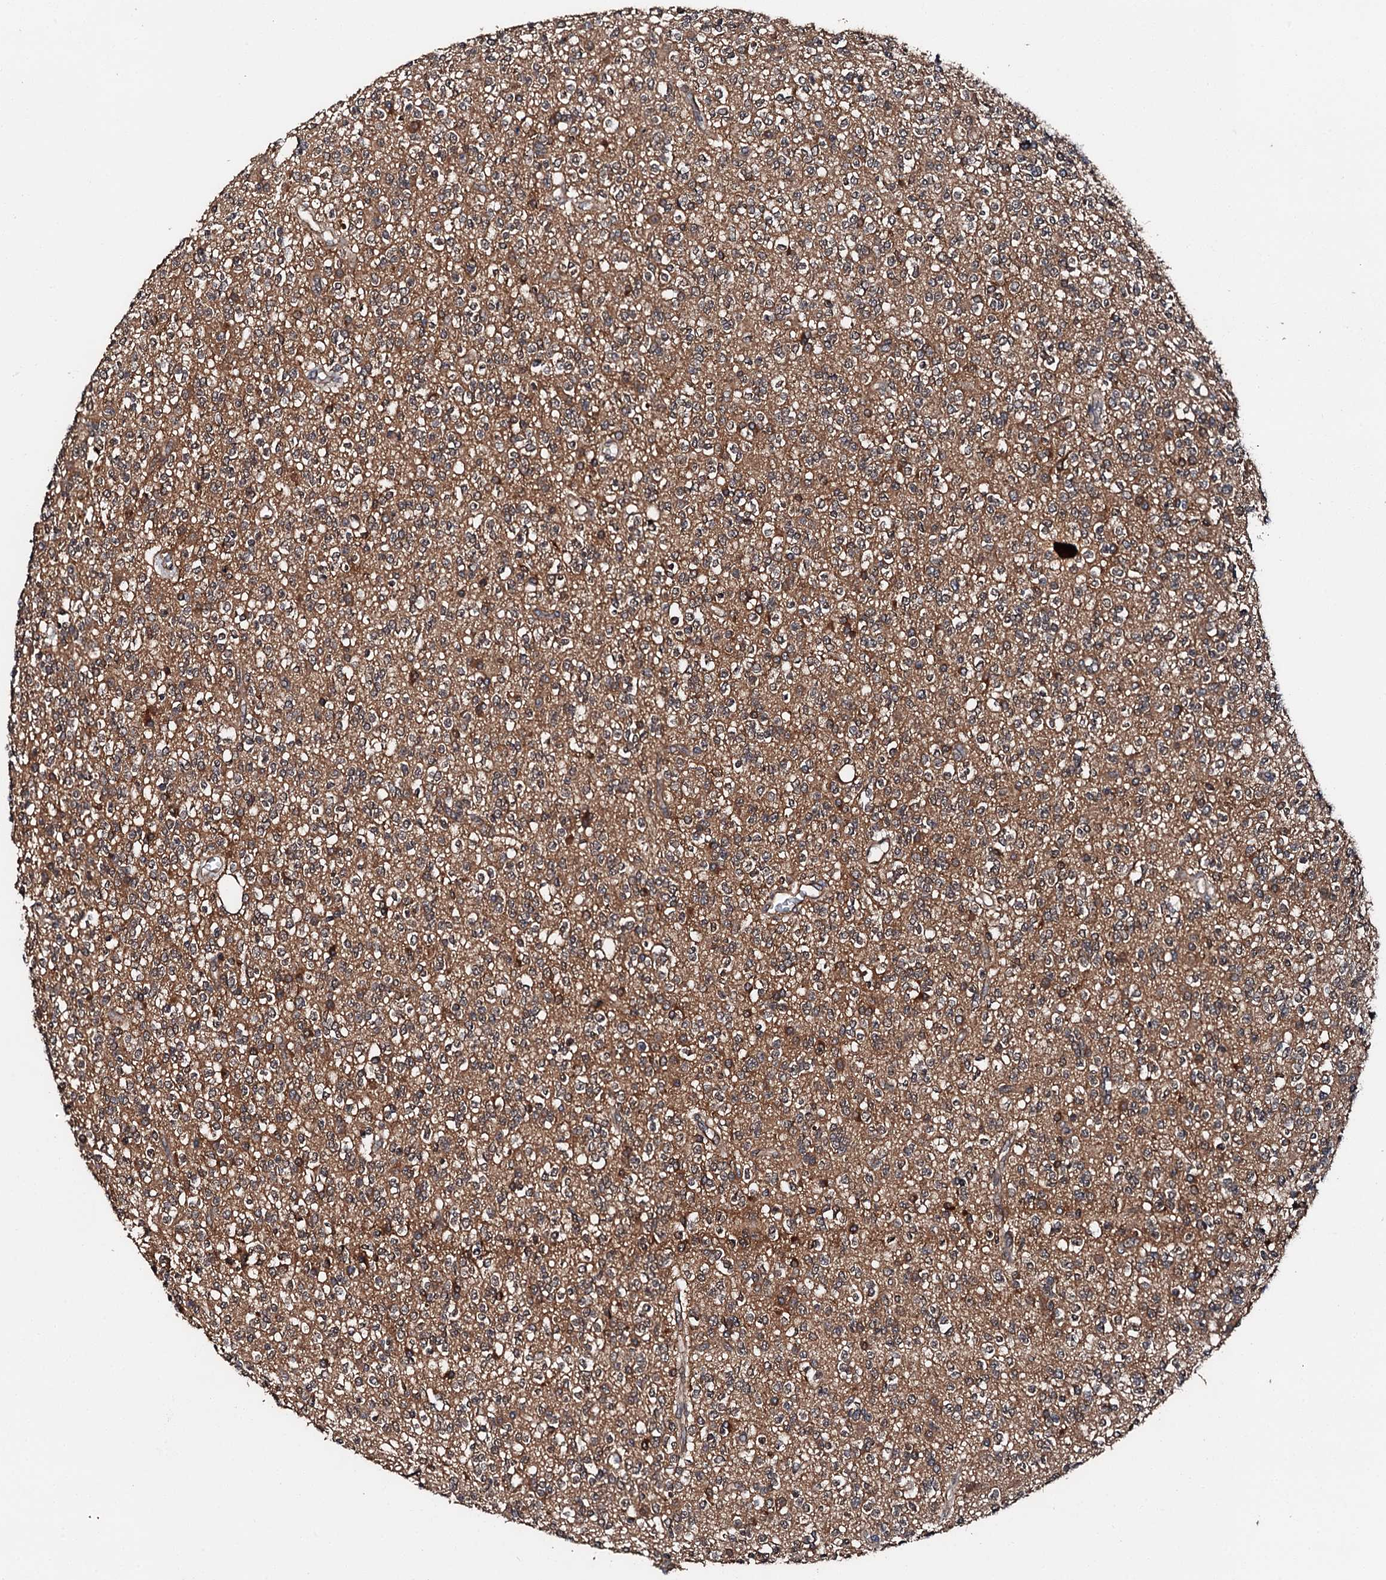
{"staining": {"intensity": "moderate", "quantity": "<25%", "location": "cytoplasmic/membranous"}, "tissue": "glioma", "cell_type": "Tumor cells", "image_type": "cancer", "snomed": [{"axis": "morphology", "description": "Glioma, malignant, High grade"}, {"axis": "topography", "description": "Brain"}], "caption": "Brown immunohistochemical staining in human glioma displays moderate cytoplasmic/membranous expression in about <25% of tumor cells. Ihc stains the protein in brown and the nuclei are stained blue.", "gene": "FGD4", "patient": {"sex": "male", "age": 34}}